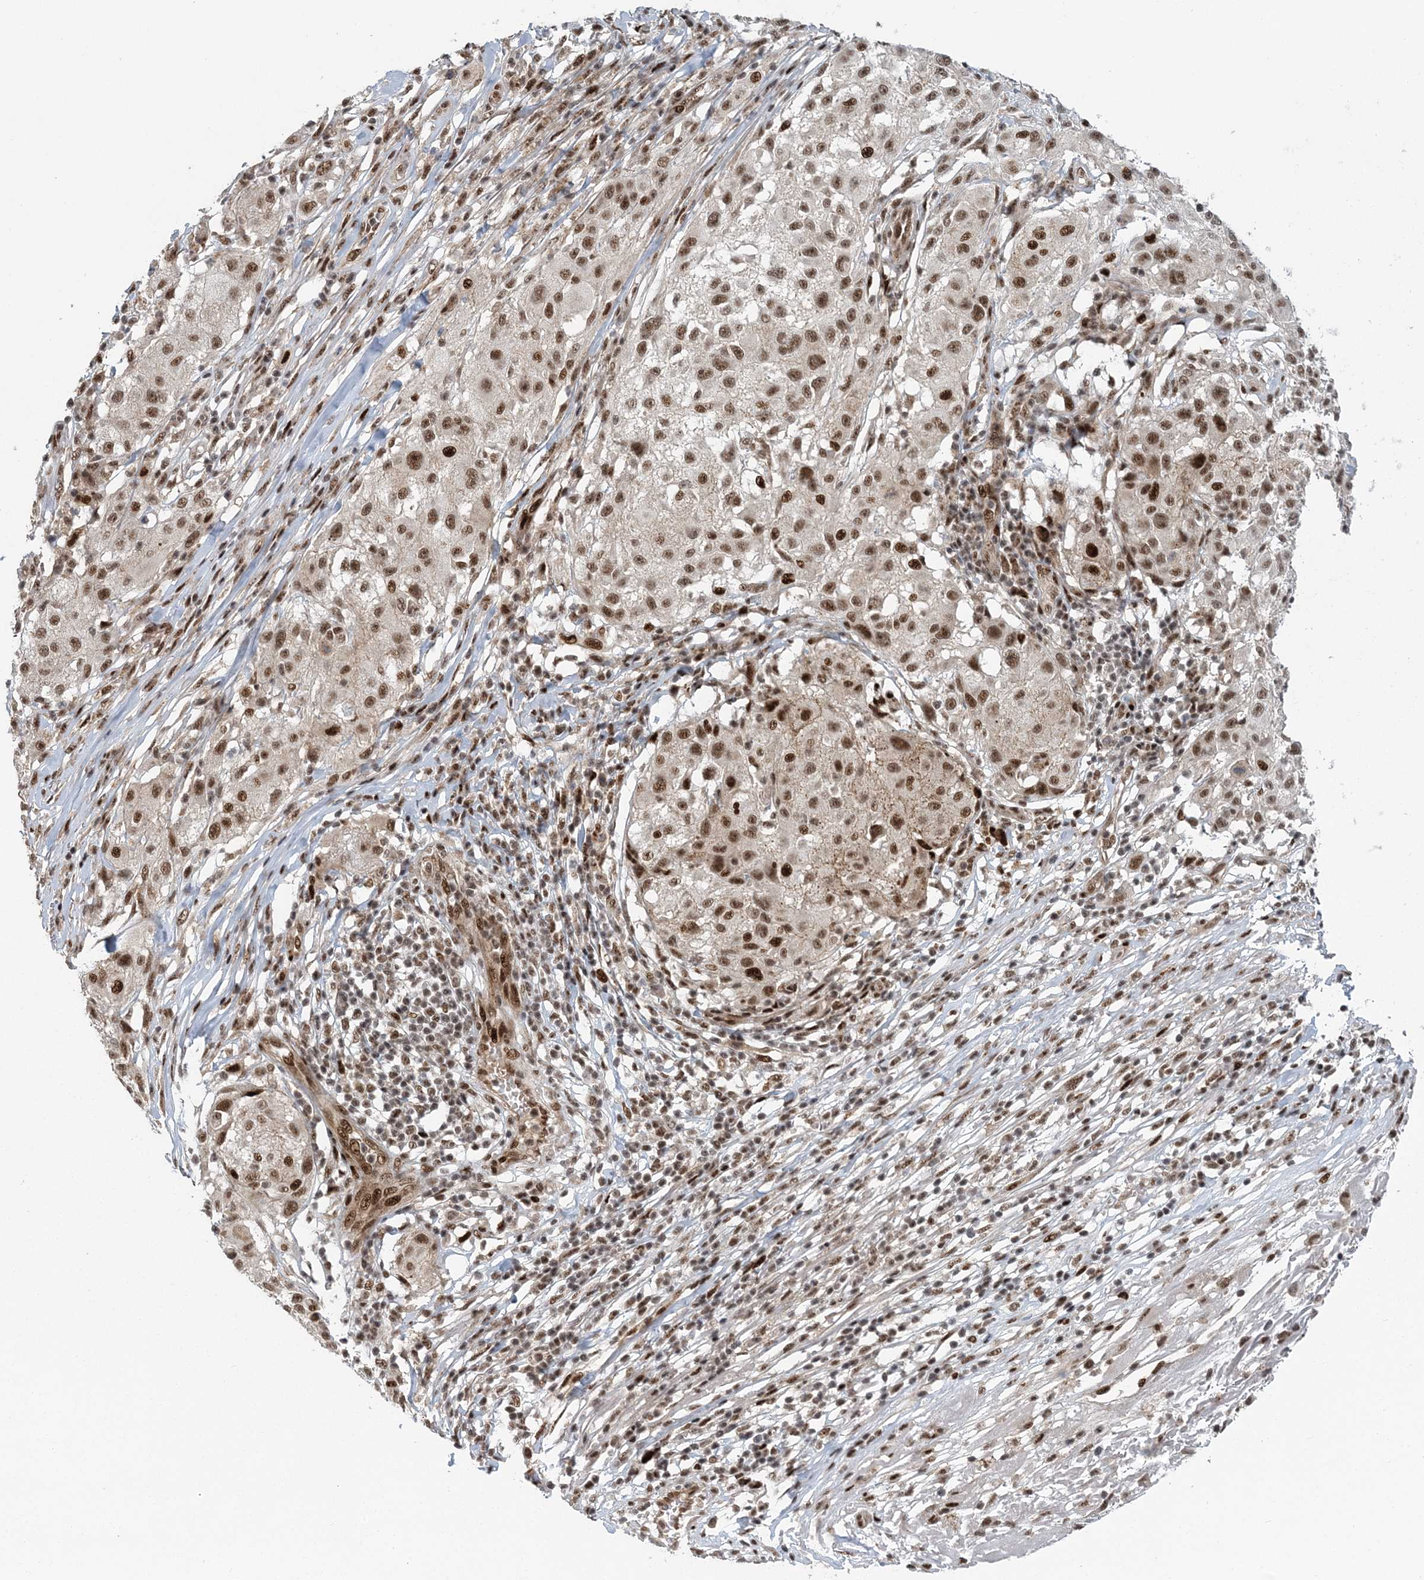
{"staining": {"intensity": "moderate", "quantity": ">75%", "location": "nuclear"}, "tissue": "melanoma", "cell_type": "Tumor cells", "image_type": "cancer", "snomed": [{"axis": "morphology", "description": "Necrosis, NOS"}, {"axis": "morphology", "description": "Malignant melanoma, NOS"}, {"axis": "topography", "description": "Skin"}], "caption": "Immunohistochemistry (IHC) of malignant melanoma reveals medium levels of moderate nuclear expression in approximately >75% of tumor cells.", "gene": "CWC22", "patient": {"sex": "female", "age": 87}}